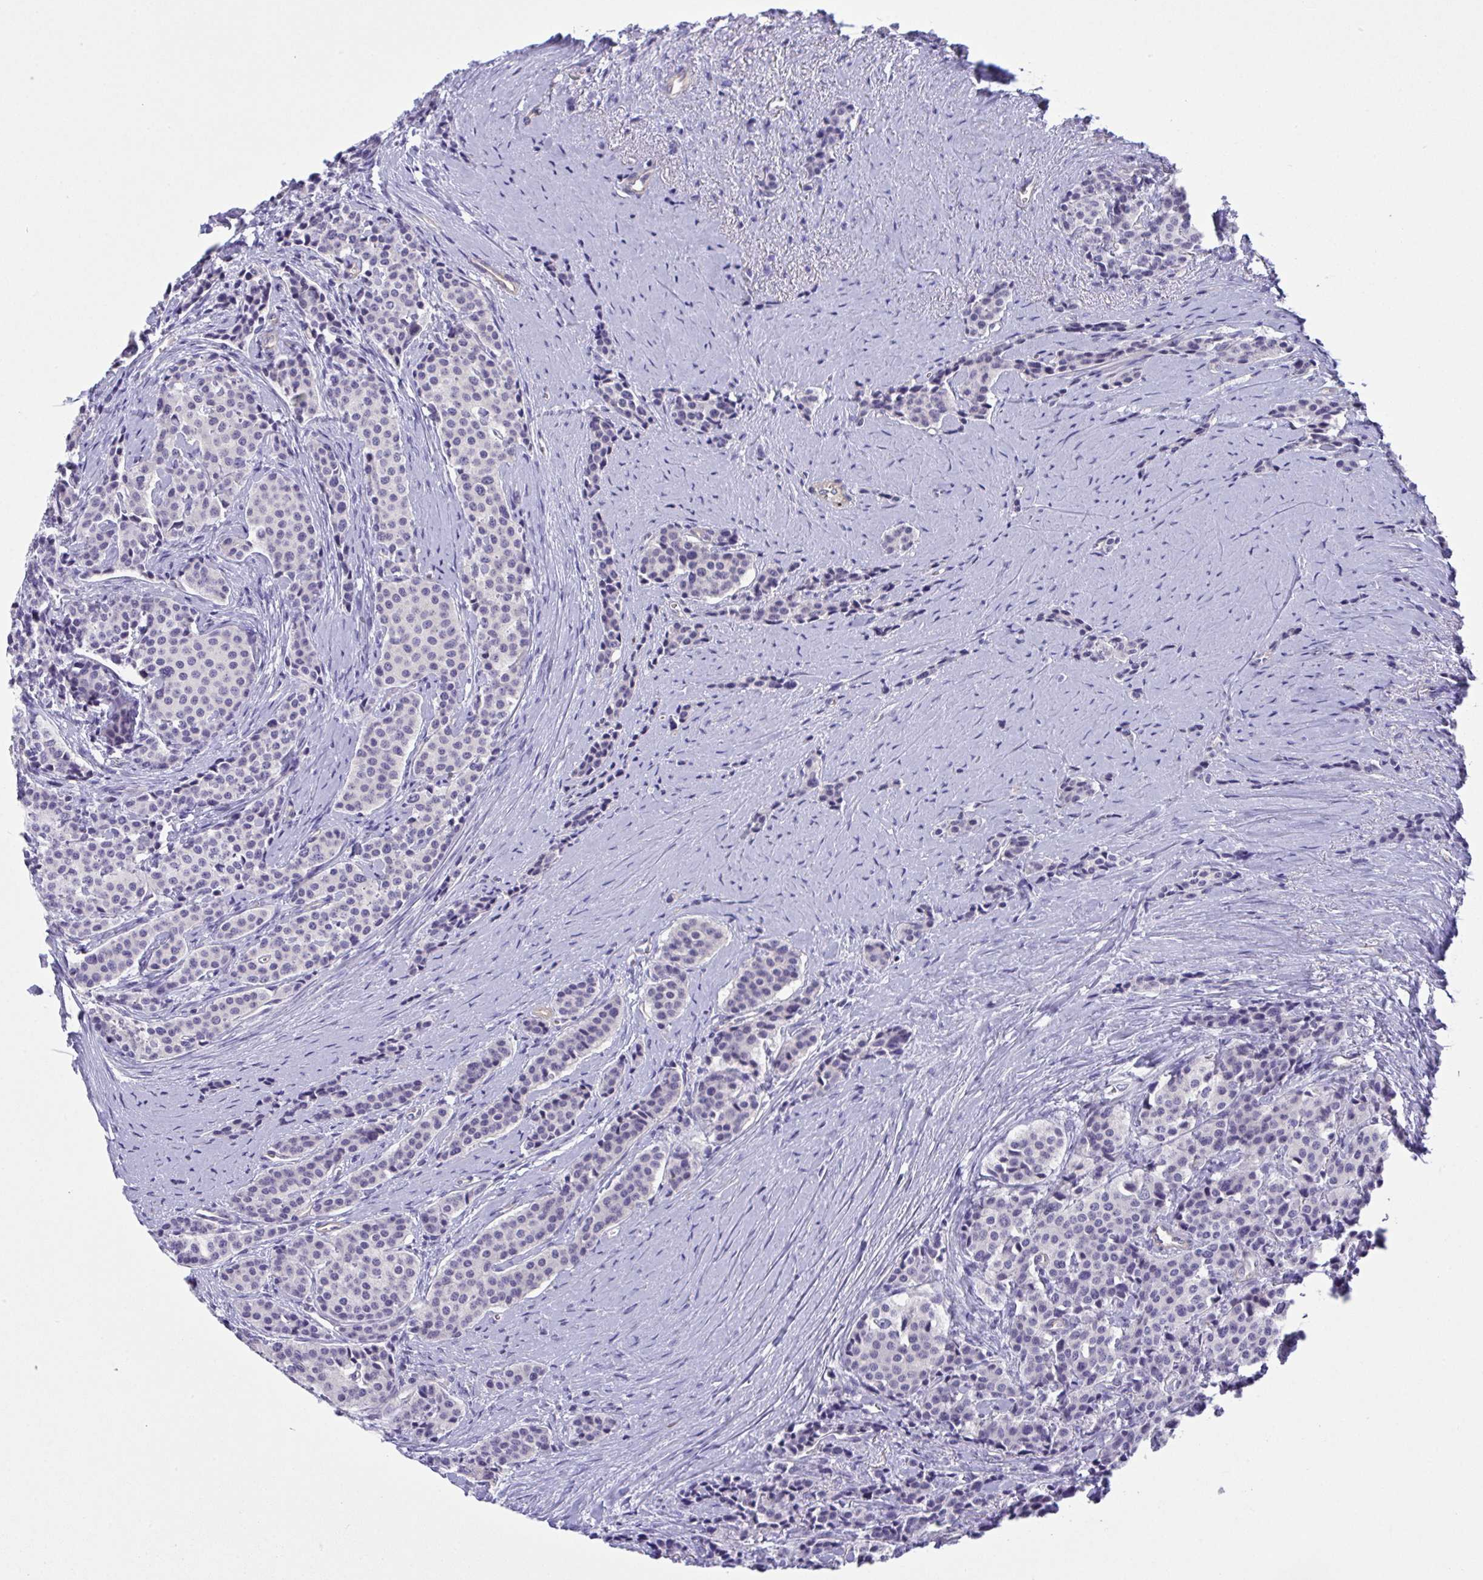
{"staining": {"intensity": "negative", "quantity": "none", "location": "none"}, "tissue": "carcinoid", "cell_type": "Tumor cells", "image_type": "cancer", "snomed": [{"axis": "morphology", "description": "Carcinoid, malignant, NOS"}, {"axis": "topography", "description": "Small intestine"}], "caption": "This photomicrograph is of carcinoid (malignant) stained with immunohistochemistry to label a protein in brown with the nuclei are counter-stained blue. There is no staining in tumor cells.", "gene": "RHOXF1", "patient": {"sex": "male", "age": 73}}